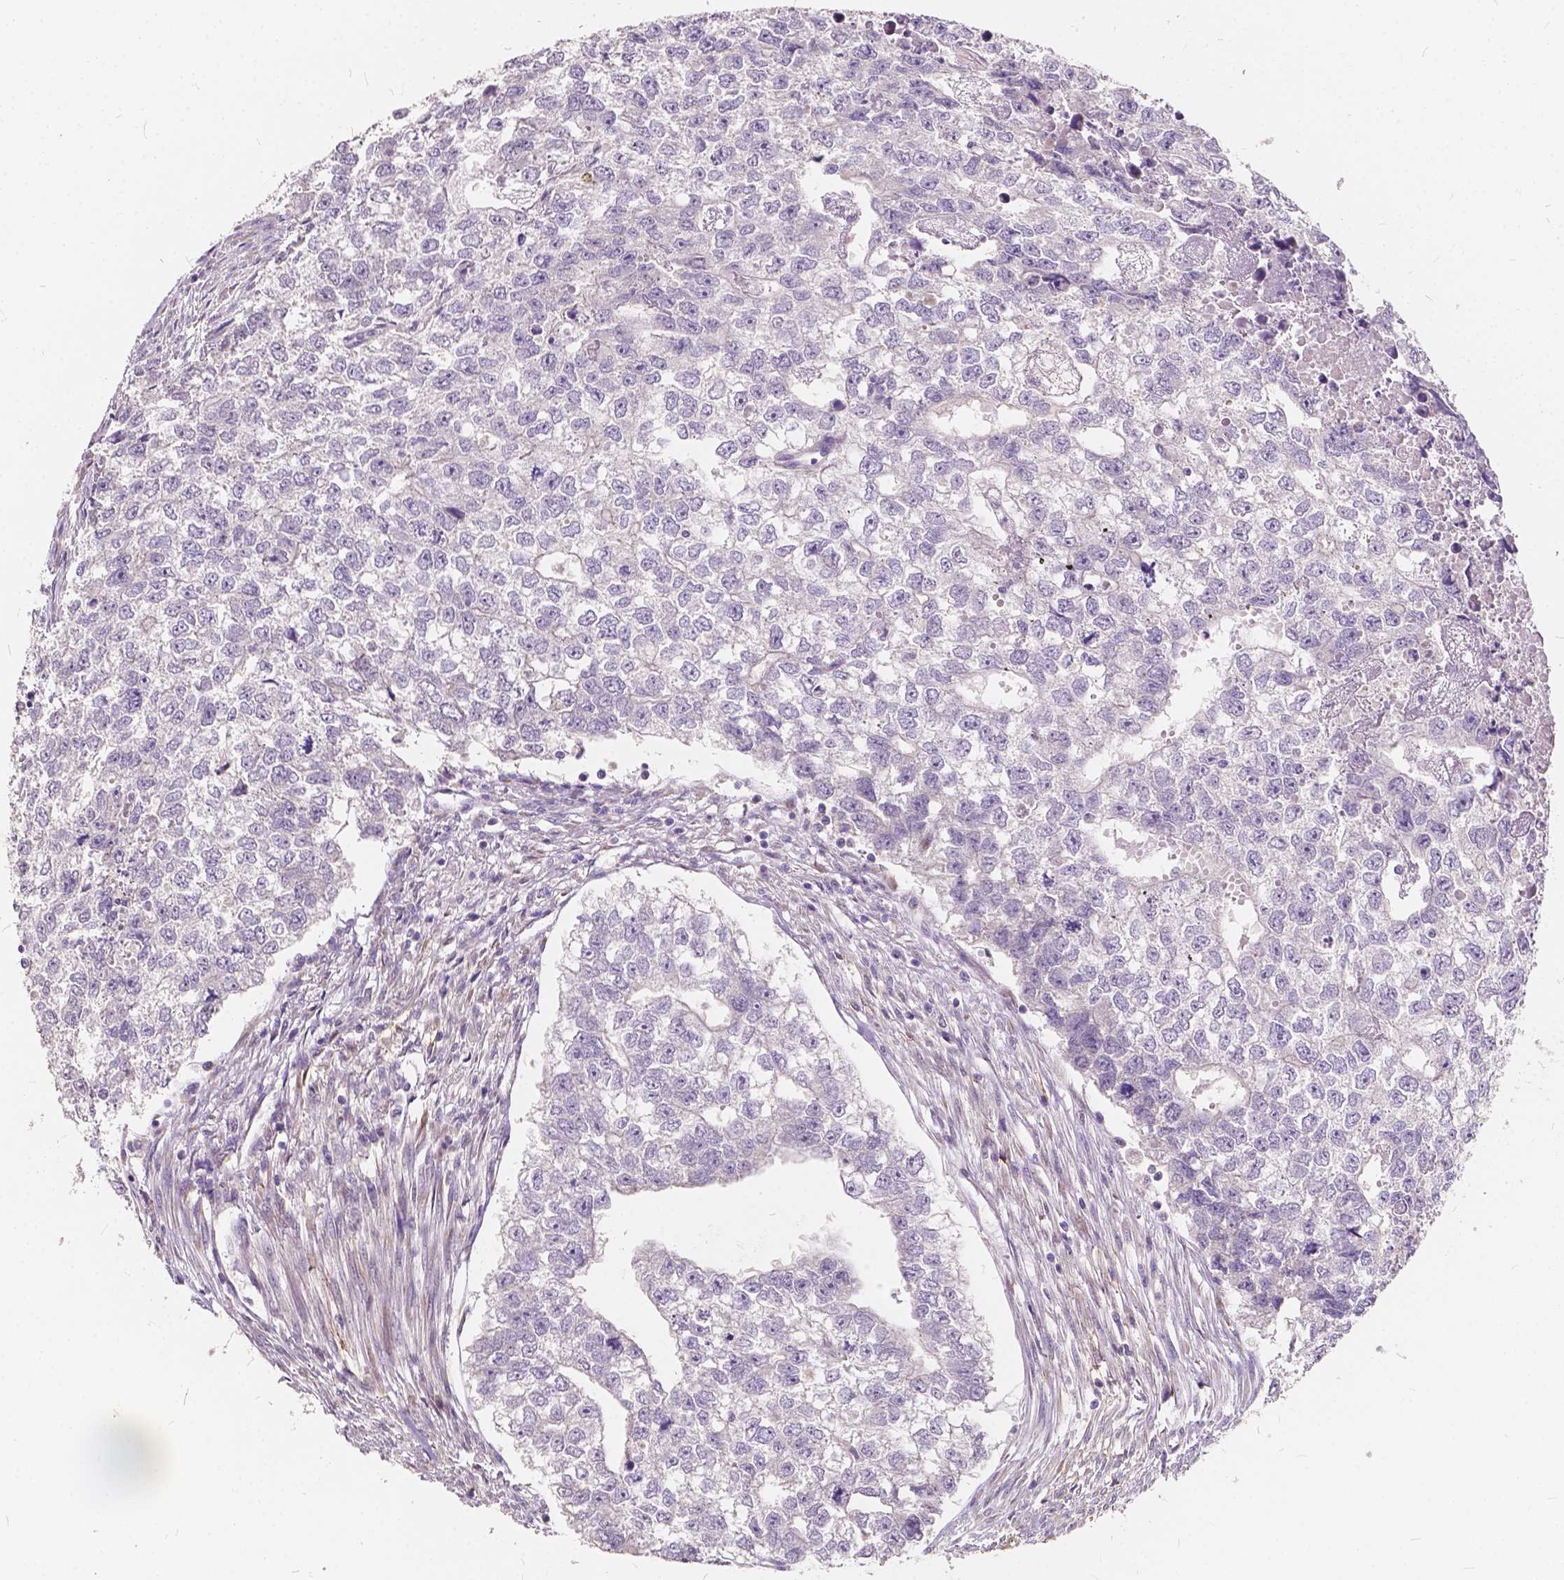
{"staining": {"intensity": "negative", "quantity": "none", "location": "none"}, "tissue": "testis cancer", "cell_type": "Tumor cells", "image_type": "cancer", "snomed": [{"axis": "morphology", "description": "Carcinoma, Embryonal, NOS"}, {"axis": "morphology", "description": "Teratoma, malignant, NOS"}, {"axis": "topography", "description": "Testis"}], "caption": "Tumor cells show no significant positivity in testis cancer (teratoma (malignant)).", "gene": "SLC7A8", "patient": {"sex": "male", "age": 44}}